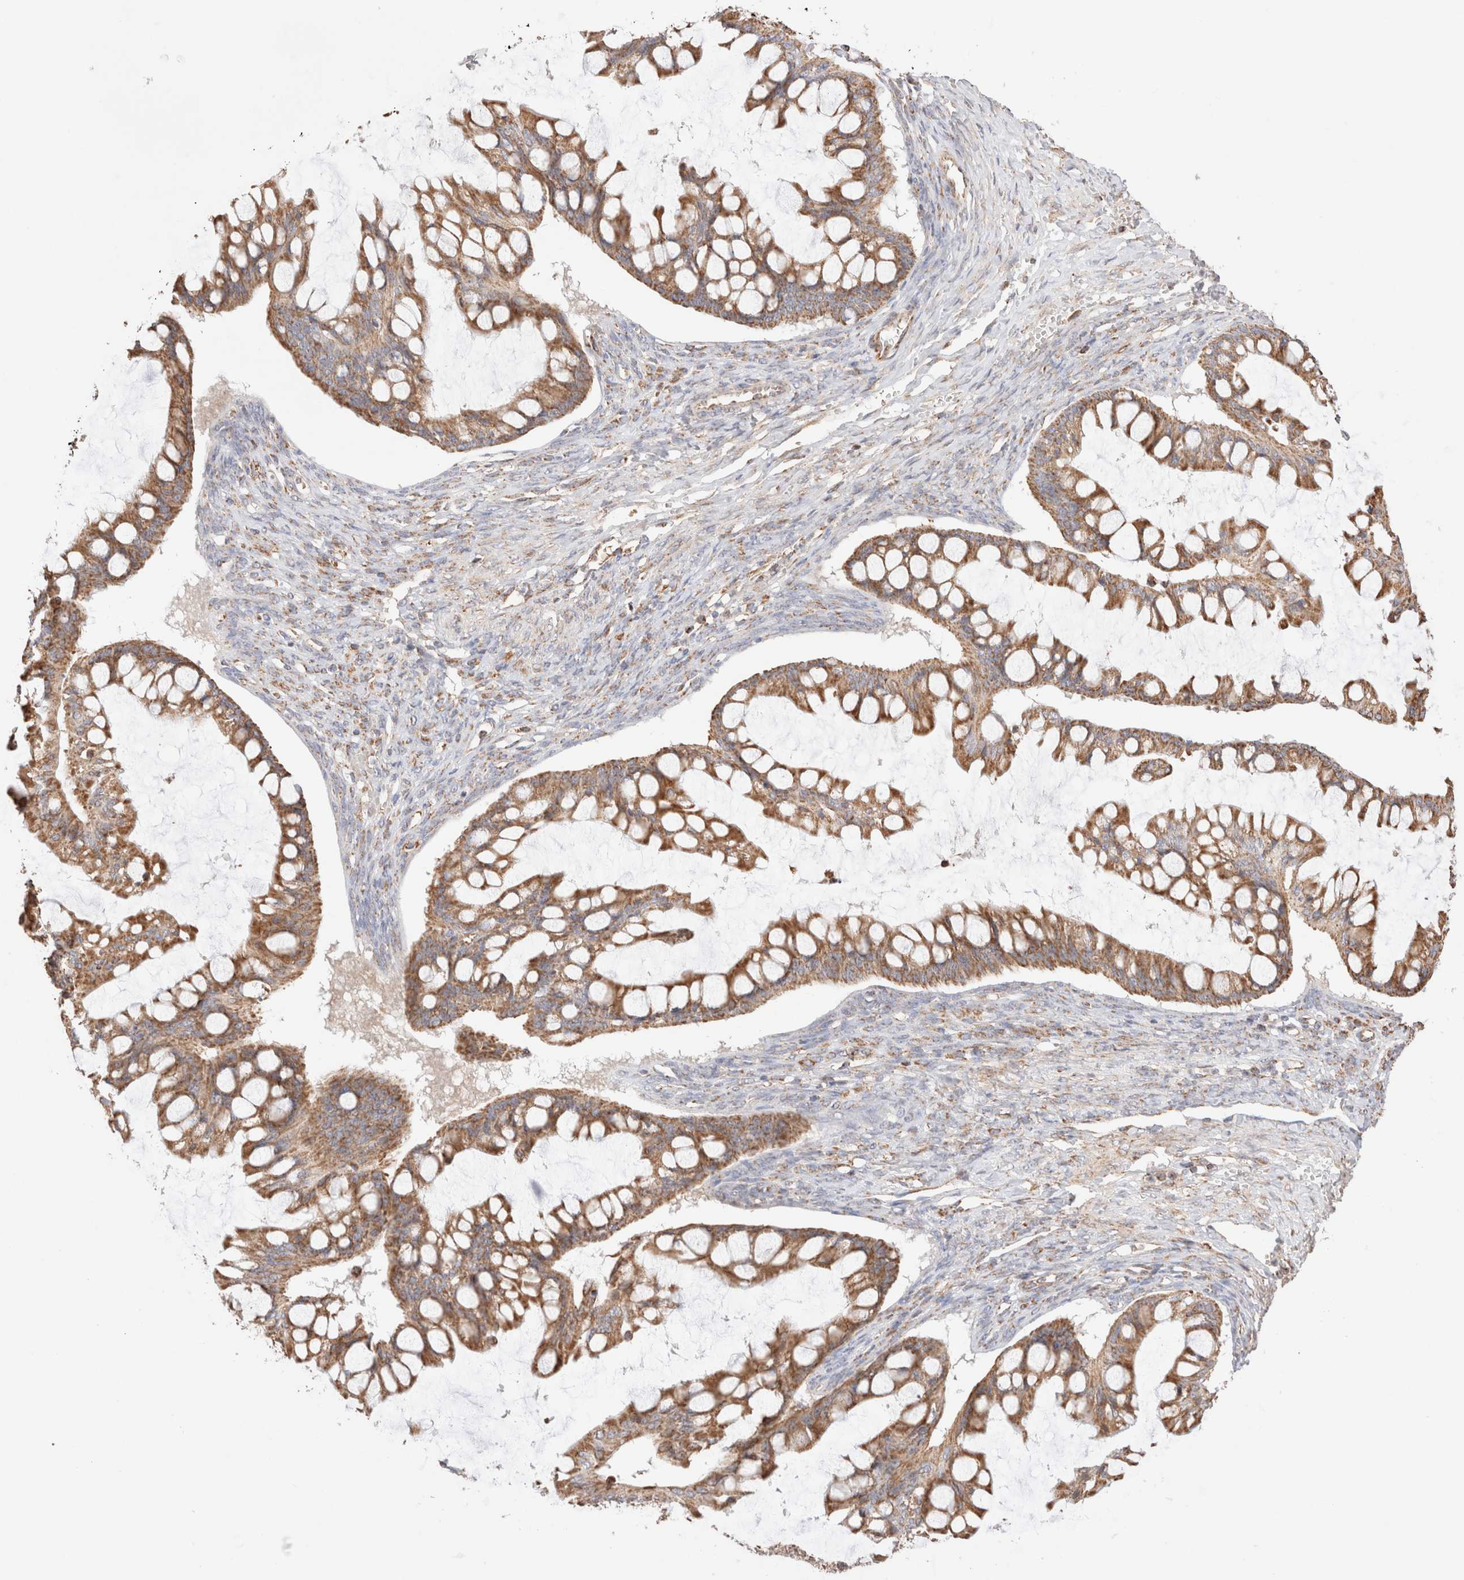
{"staining": {"intensity": "moderate", "quantity": ">75%", "location": "cytoplasmic/membranous"}, "tissue": "ovarian cancer", "cell_type": "Tumor cells", "image_type": "cancer", "snomed": [{"axis": "morphology", "description": "Cystadenocarcinoma, mucinous, NOS"}, {"axis": "topography", "description": "Ovary"}], "caption": "Ovarian cancer (mucinous cystadenocarcinoma) stained with a protein marker shows moderate staining in tumor cells.", "gene": "TMPPE", "patient": {"sex": "female", "age": 73}}